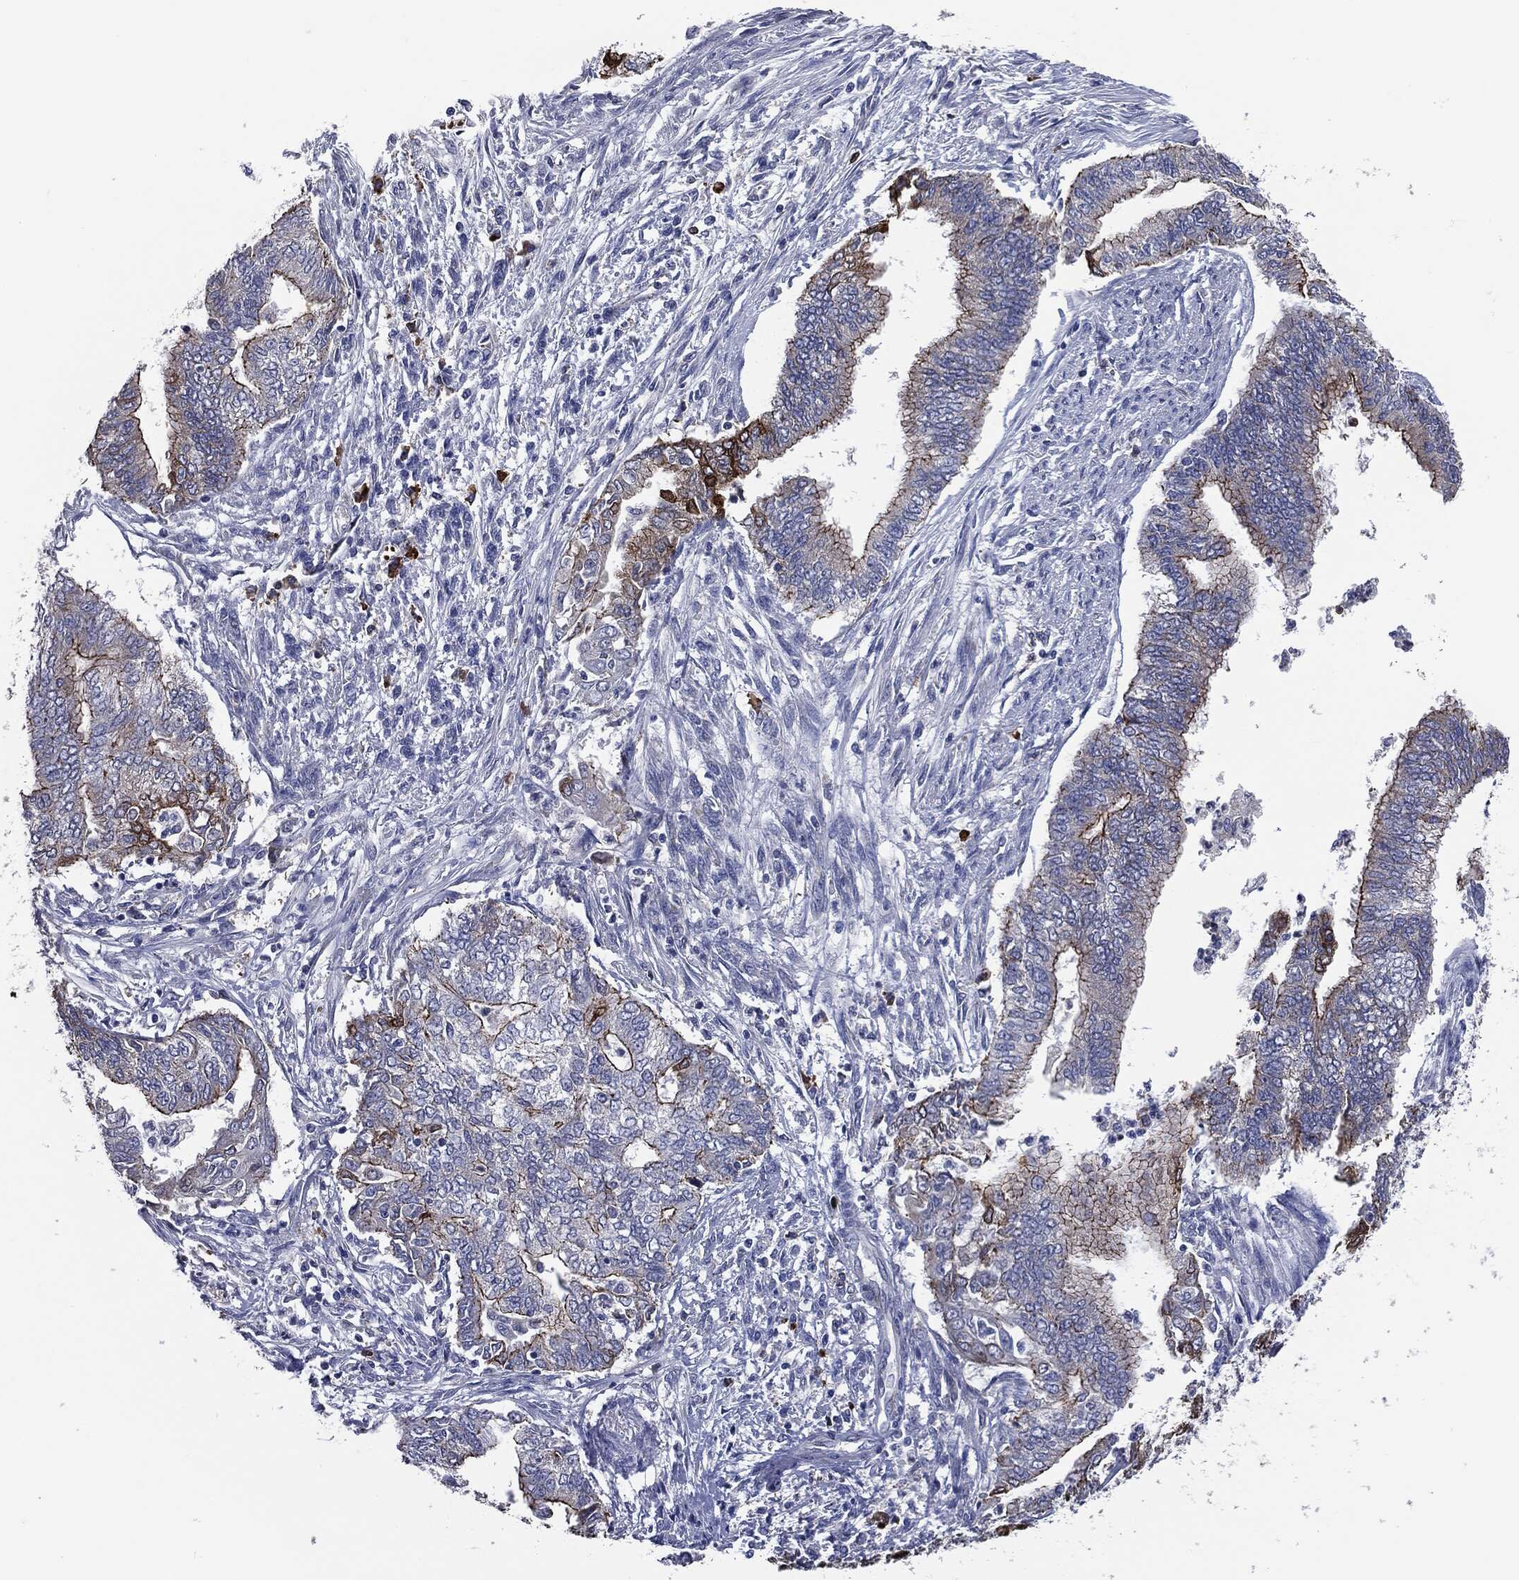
{"staining": {"intensity": "strong", "quantity": "<25%", "location": "cytoplasmic/membranous"}, "tissue": "endometrial cancer", "cell_type": "Tumor cells", "image_type": "cancer", "snomed": [{"axis": "morphology", "description": "Adenocarcinoma, NOS"}, {"axis": "topography", "description": "Endometrium"}], "caption": "Protein staining of adenocarcinoma (endometrial) tissue exhibits strong cytoplasmic/membranous positivity in about <25% of tumor cells.", "gene": "PTGS2", "patient": {"sex": "female", "age": 65}}